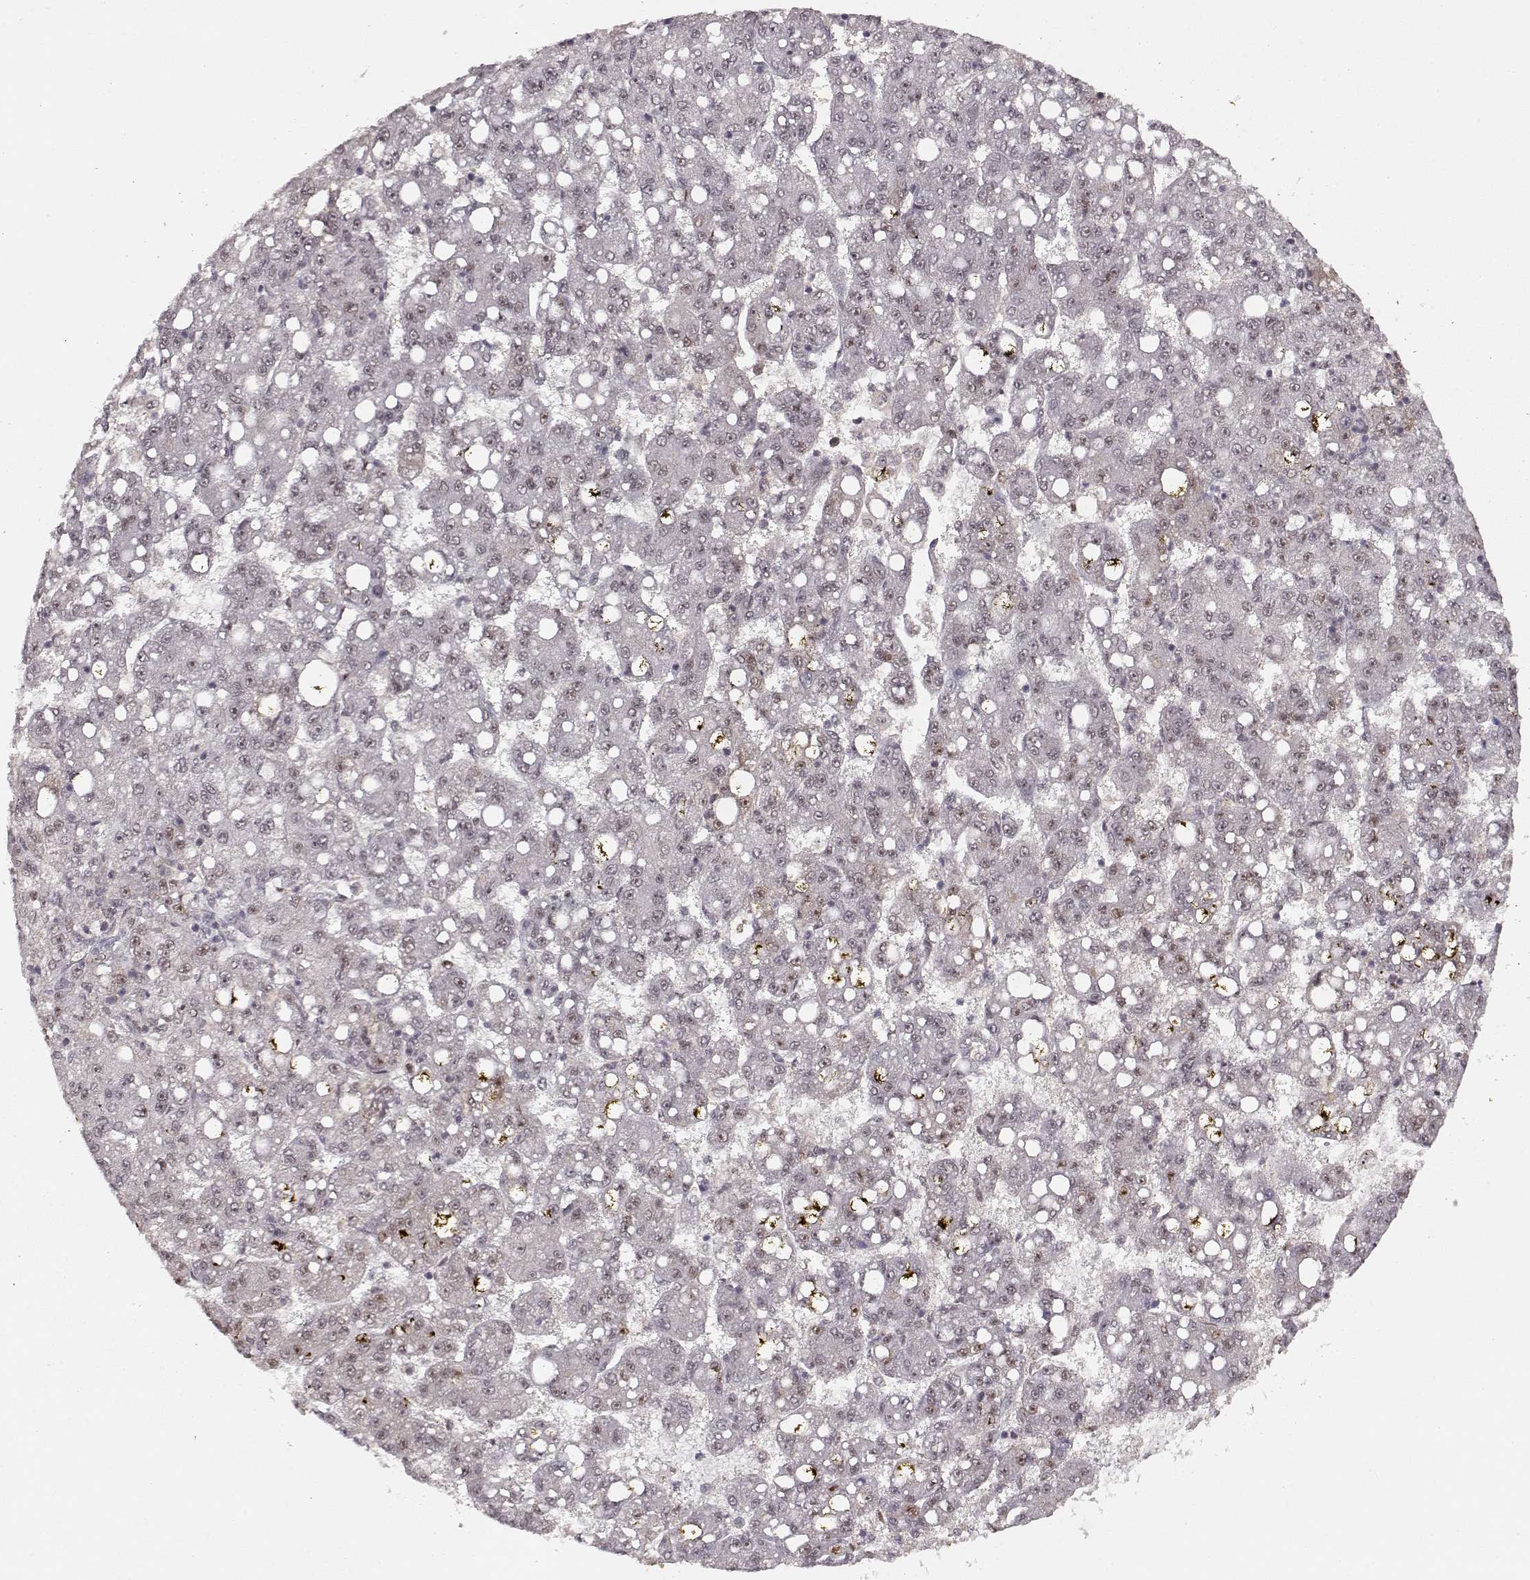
{"staining": {"intensity": "negative", "quantity": "none", "location": "none"}, "tissue": "liver cancer", "cell_type": "Tumor cells", "image_type": "cancer", "snomed": [{"axis": "morphology", "description": "Carcinoma, Hepatocellular, NOS"}, {"axis": "topography", "description": "Liver"}], "caption": "A high-resolution micrograph shows IHC staining of hepatocellular carcinoma (liver), which displays no significant expression in tumor cells.", "gene": "CSNK2A1", "patient": {"sex": "female", "age": 65}}